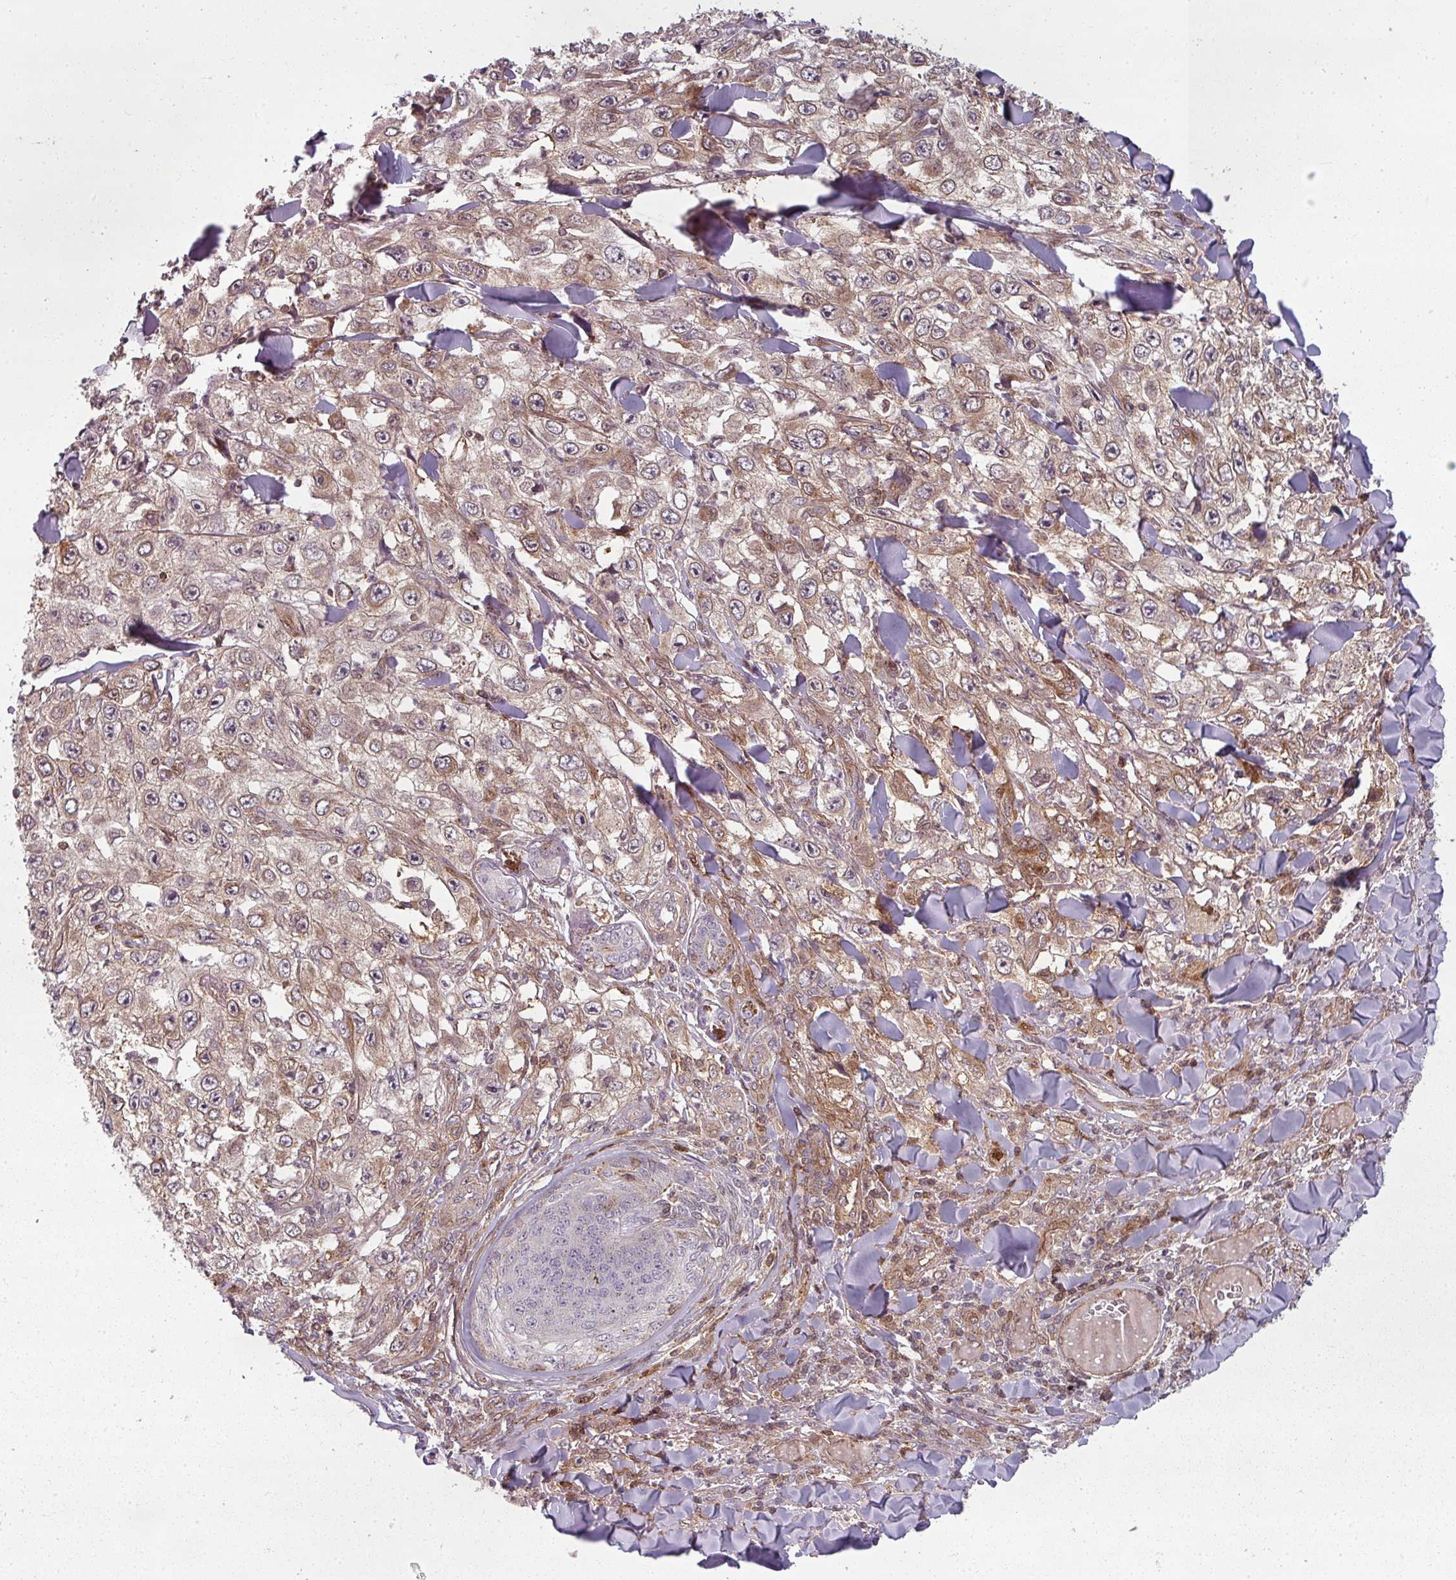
{"staining": {"intensity": "weak", "quantity": "25%-75%", "location": "cytoplasmic/membranous"}, "tissue": "skin cancer", "cell_type": "Tumor cells", "image_type": "cancer", "snomed": [{"axis": "morphology", "description": "Squamous cell carcinoma, NOS"}, {"axis": "topography", "description": "Skin"}], "caption": "Tumor cells exhibit low levels of weak cytoplasmic/membranous staining in about 25%-75% of cells in skin squamous cell carcinoma.", "gene": "CLIC1", "patient": {"sex": "male", "age": 82}}